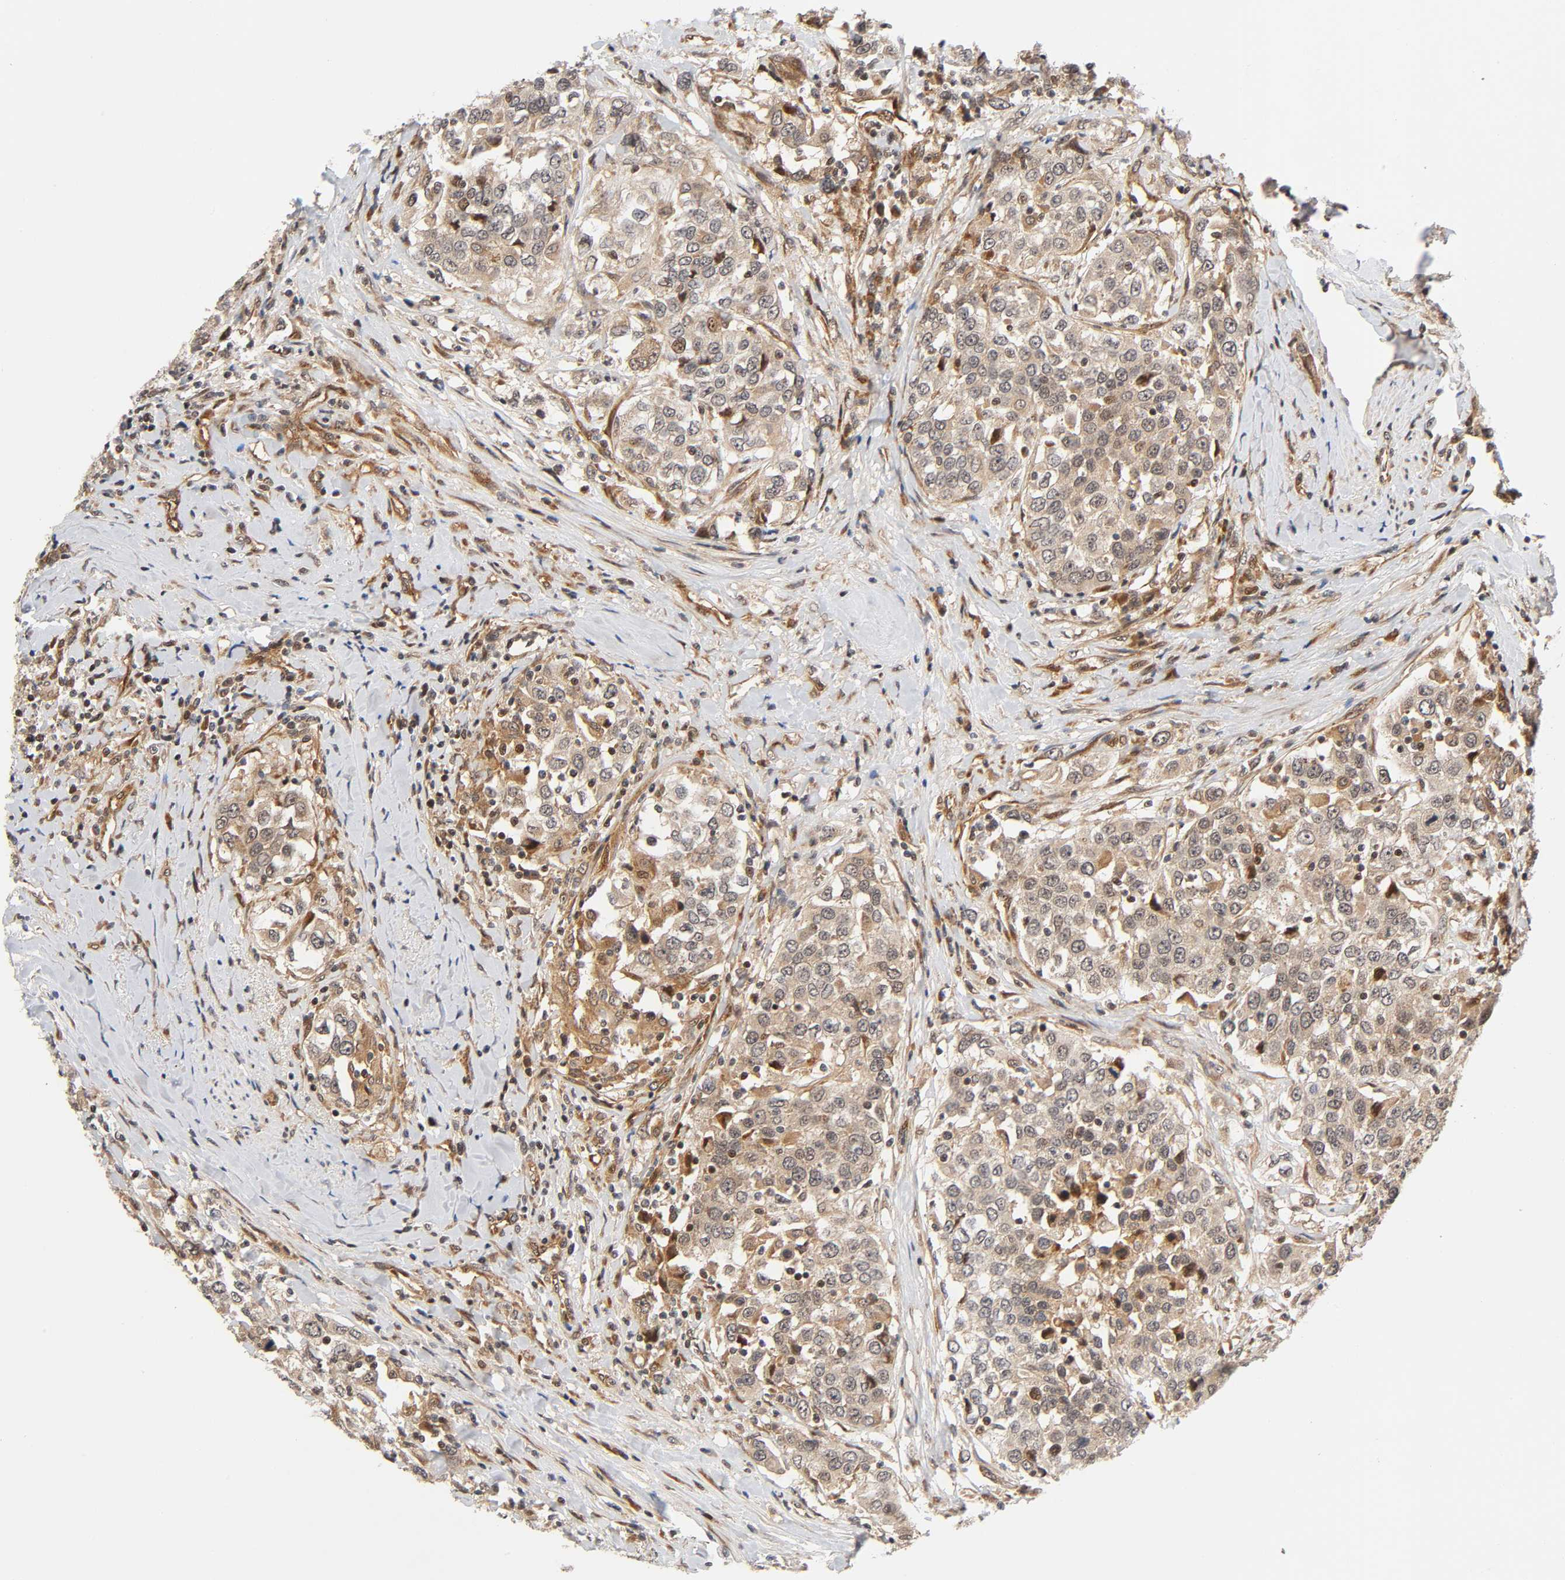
{"staining": {"intensity": "moderate", "quantity": ">75%", "location": "cytoplasmic/membranous,nuclear"}, "tissue": "urothelial cancer", "cell_type": "Tumor cells", "image_type": "cancer", "snomed": [{"axis": "morphology", "description": "Urothelial carcinoma, High grade"}, {"axis": "topography", "description": "Urinary bladder"}], "caption": "This is an image of immunohistochemistry (IHC) staining of urothelial carcinoma (high-grade), which shows moderate staining in the cytoplasmic/membranous and nuclear of tumor cells.", "gene": "IQCJ-SCHIP1", "patient": {"sex": "female", "age": 80}}